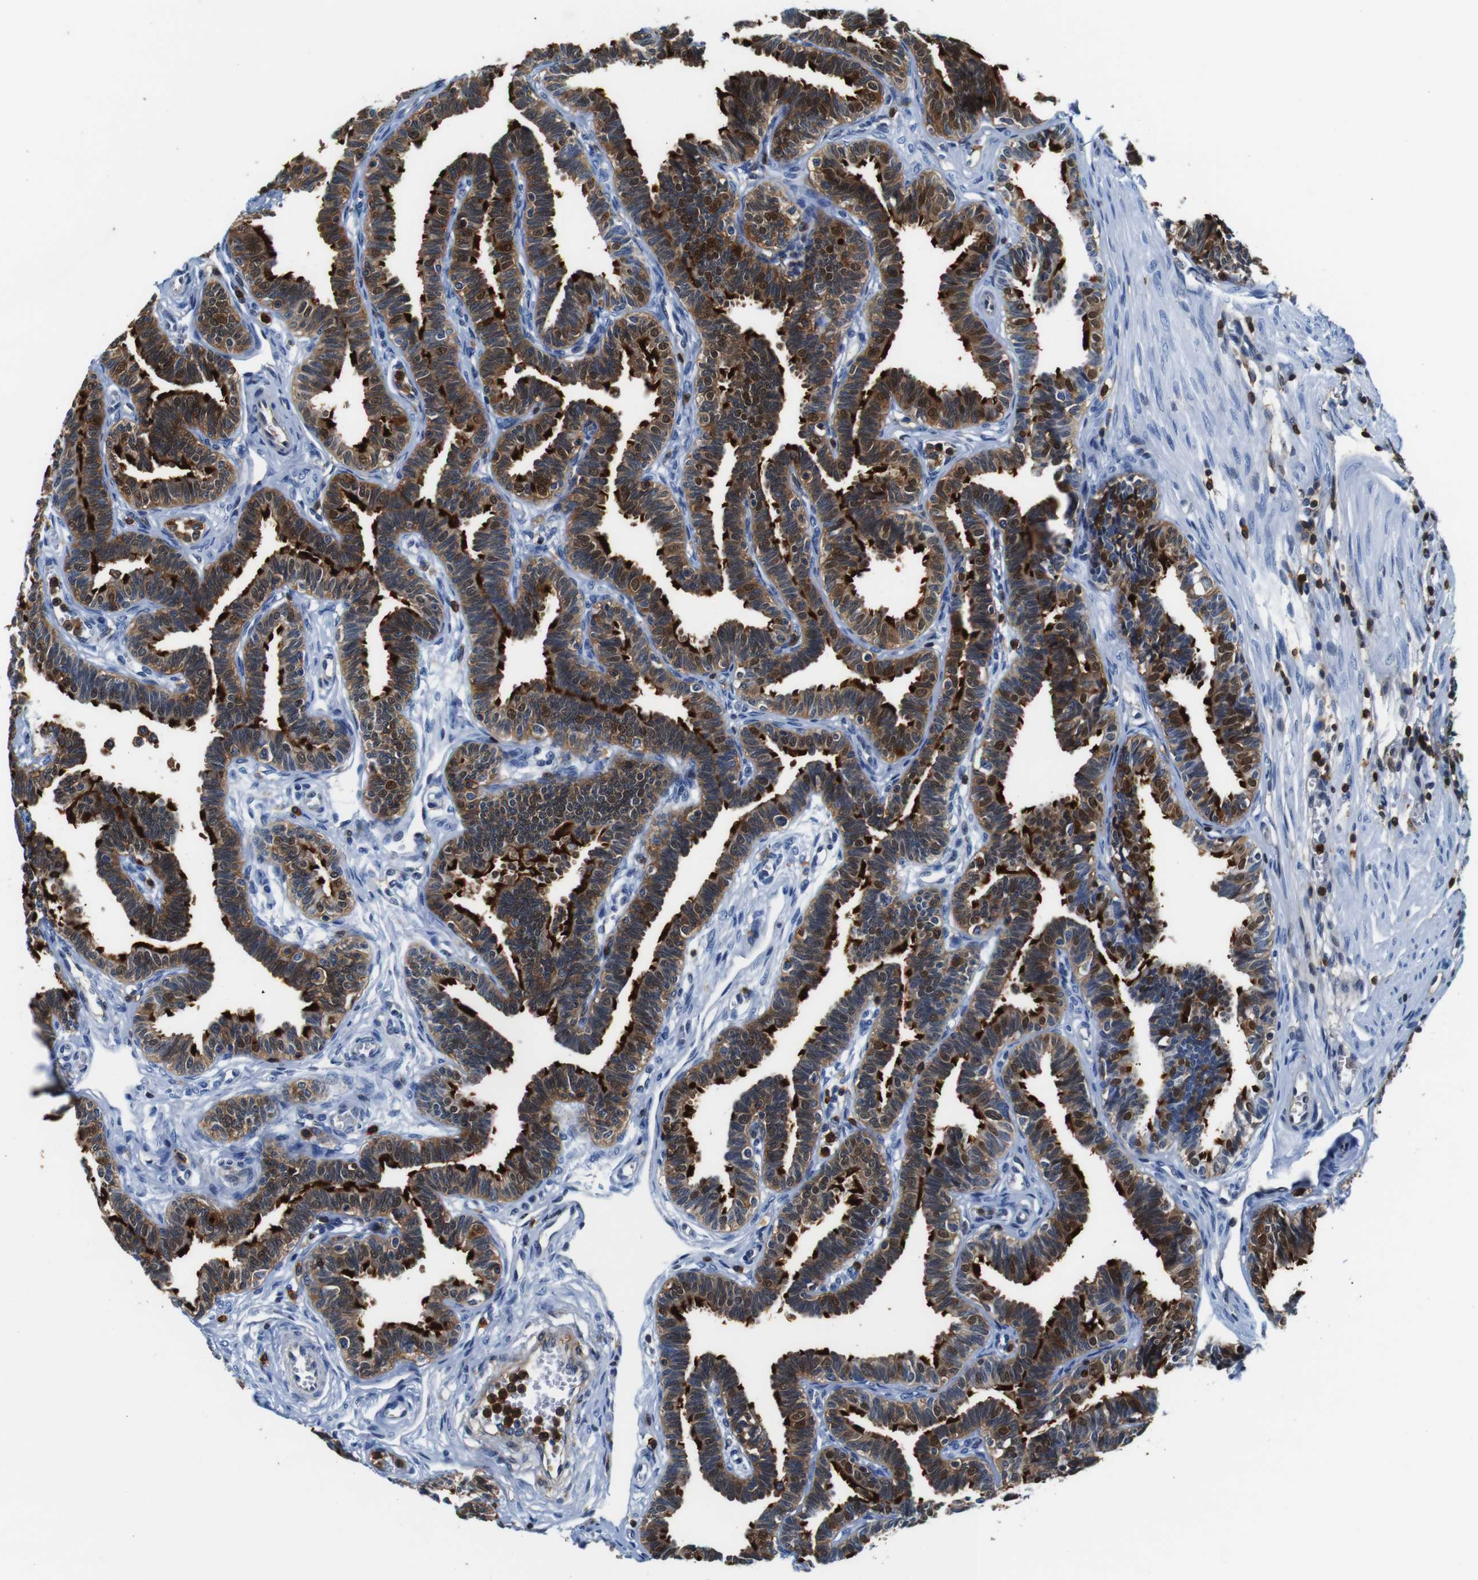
{"staining": {"intensity": "strong", "quantity": ">75%", "location": "cytoplasmic/membranous,nuclear"}, "tissue": "fallopian tube", "cell_type": "Glandular cells", "image_type": "normal", "snomed": [{"axis": "morphology", "description": "Normal tissue, NOS"}, {"axis": "topography", "description": "Fallopian tube"}, {"axis": "topography", "description": "Ovary"}], "caption": "Immunohistochemistry (IHC) of benign human fallopian tube shows high levels of strong cytoplasmic/membranous,nuclear positivity in about >75% of glandular cells.", "gene": "ANXA1", "patient": {"sex": "female", "age": 23}}